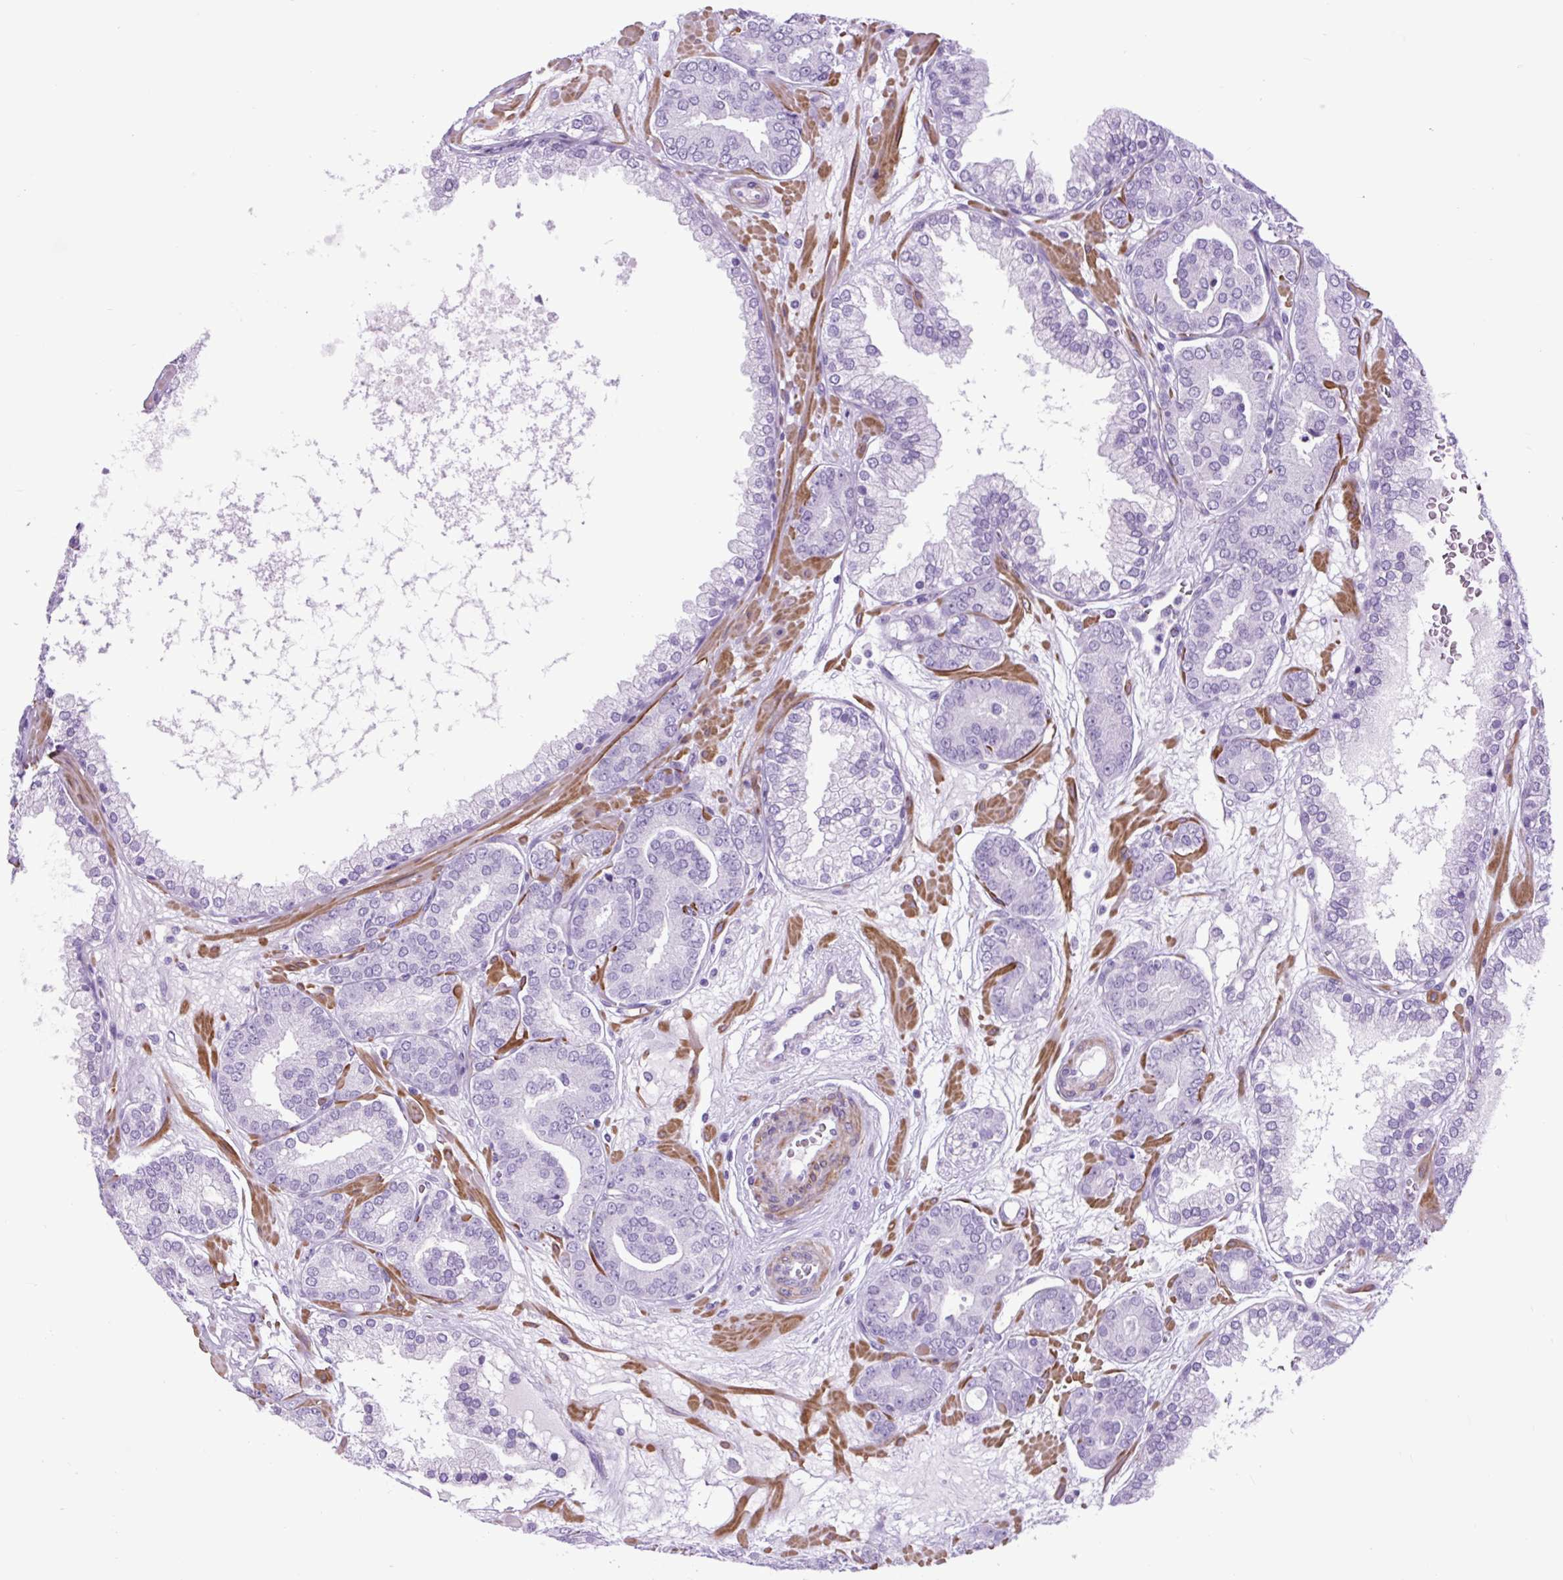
{"staining": {"intensity": "negative", "quantity": "none", "location": "none"}, "tissue": "prostate cancer", "cell_type": "Tumor cells", "image_type": "cancer", "snomed": [{"axis": "morphology", "description": "Adenocarcinoma, High grade"}, {"axis": "topography", "description": "Prostate"}], "caption": "Immunohistochemical staining of prostate cancer shows no significant positivity in tumor cells.", "gene": "DPP6", "patient": {"sex": "male", "age": 66}}